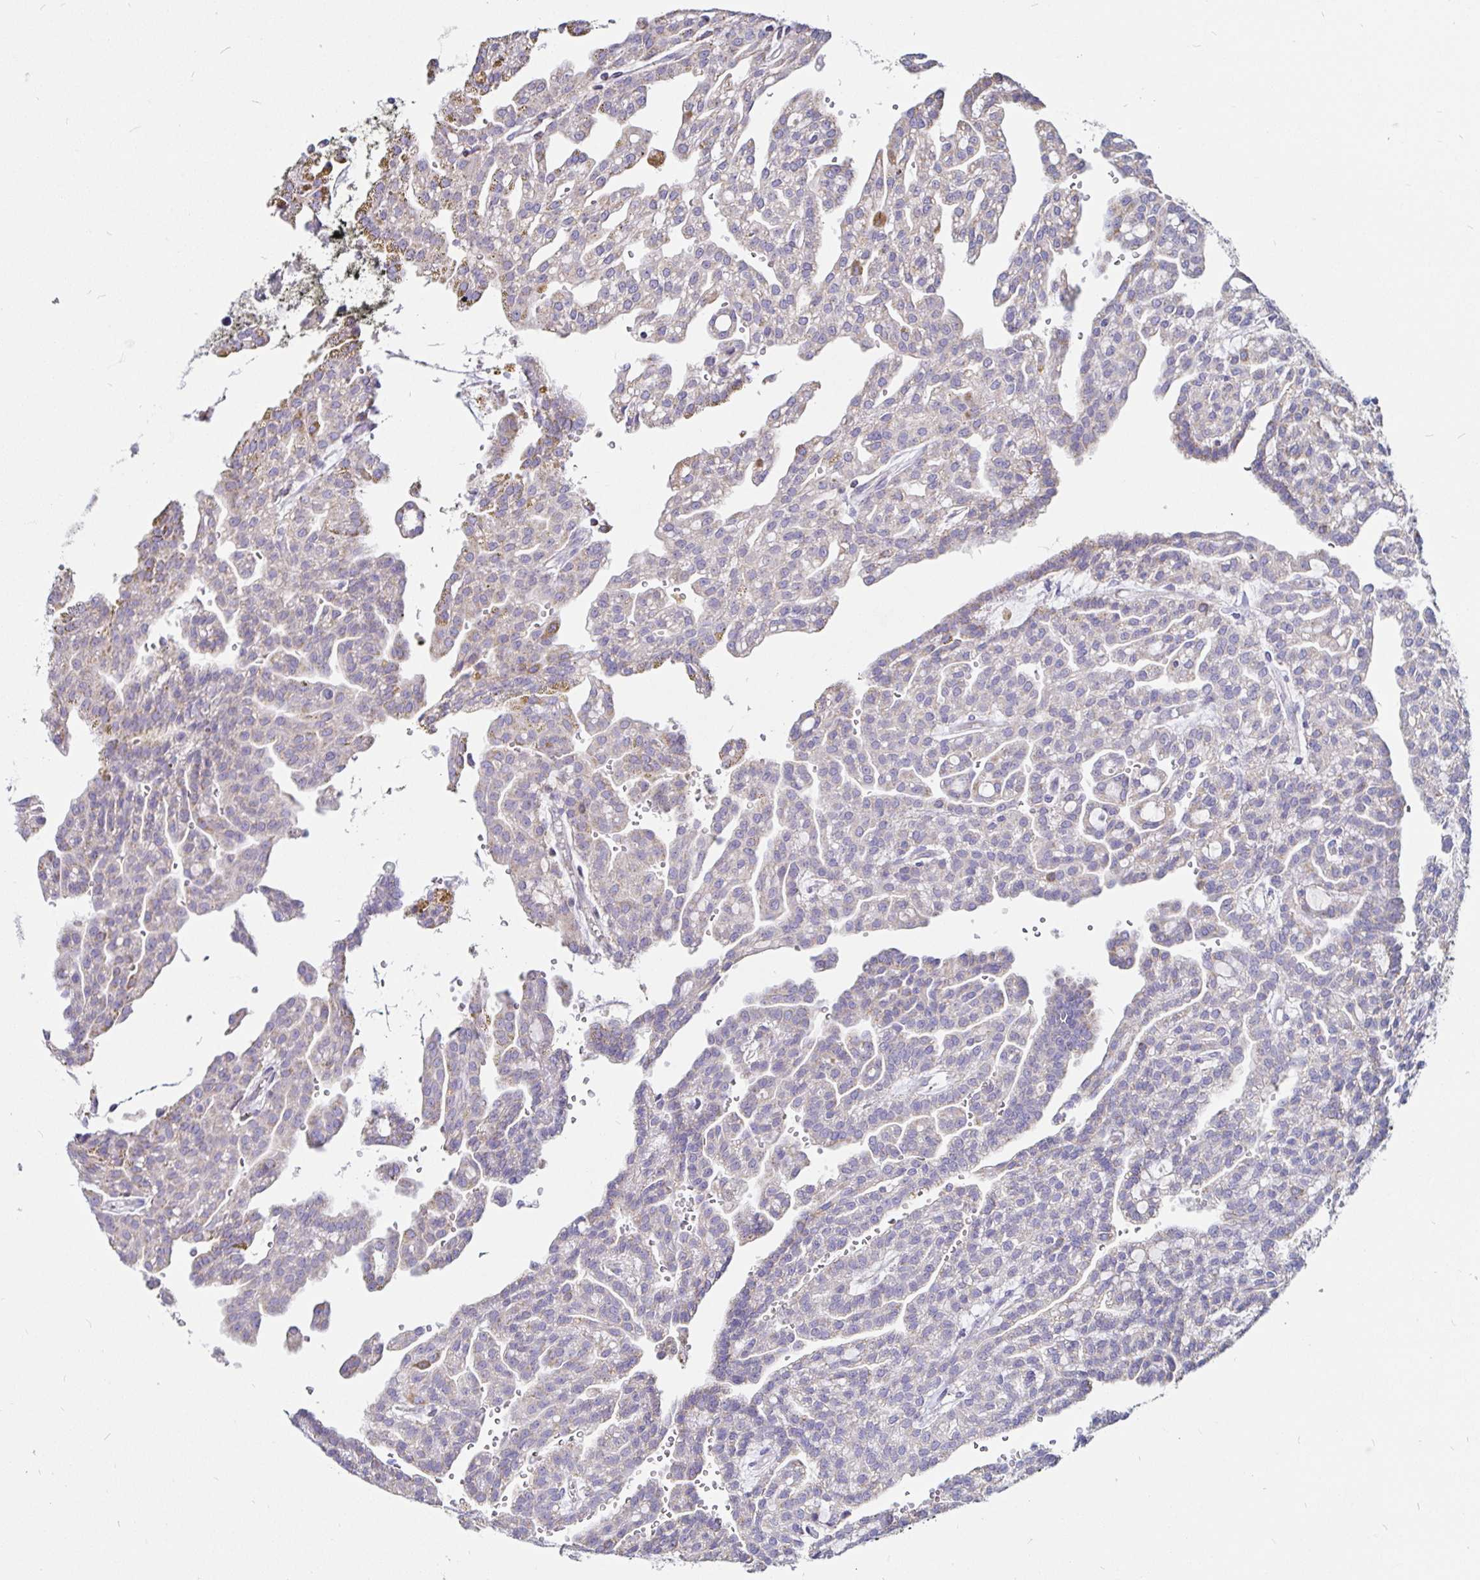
{"staining": {"intensity": "negative", "quantity": "none", "location": "none"}, "tissue": "renal cancer", "cell_type": "Tumor cells", "image_type": "cancer", "snomed": [{"axis": "morphology", "description": "Adenocarcinoma, NOS"}, {"axis": "topography", "description": "Kidney"}], "caption": "Immunohistochemistry micrograph of neoplastic tissue: human renal cancer stained with DAB displays no significant protein expression in tumor cells.", "gene": "PGAM2", "patient": {"sex": "male", "age": 63}}